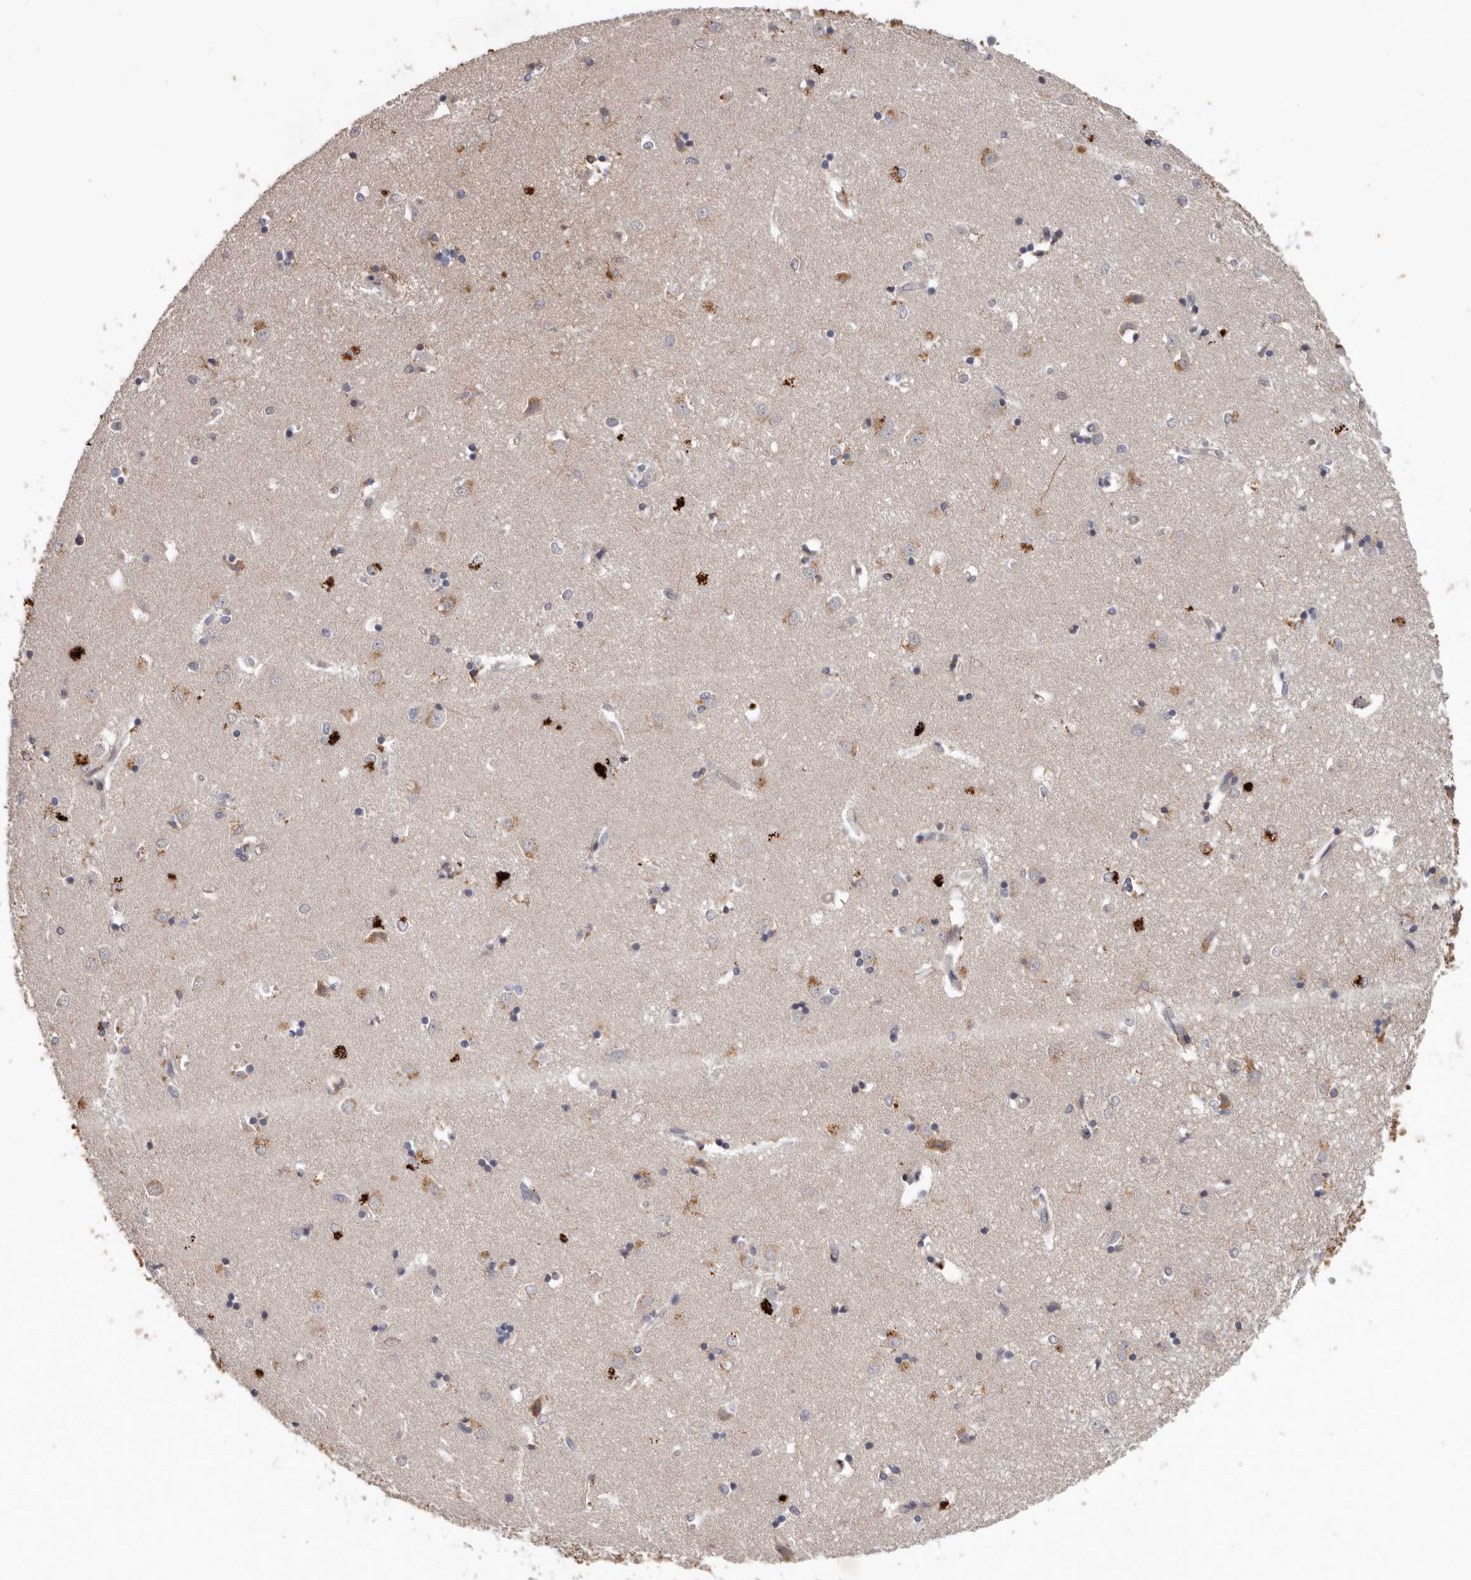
{"staining": {"intensity": "negative", "quantity": "none", "location": "none"}, "tissue": "caudate", "cell_type": "Glial cells", "image_type": "normal", "snomed": [{"axis": "morphology", "description": "Normal tissue, NOS"}, {"axis": "topography", "description": "Lateral ventricle wall"}], "caption": "Immunohistochemical staining of normal caudate exhibits no significant staining in glial cells. Nuclei are stained in blue.", "gene": "NMUR1", "patient": {"sex": "male", "age": 45}}